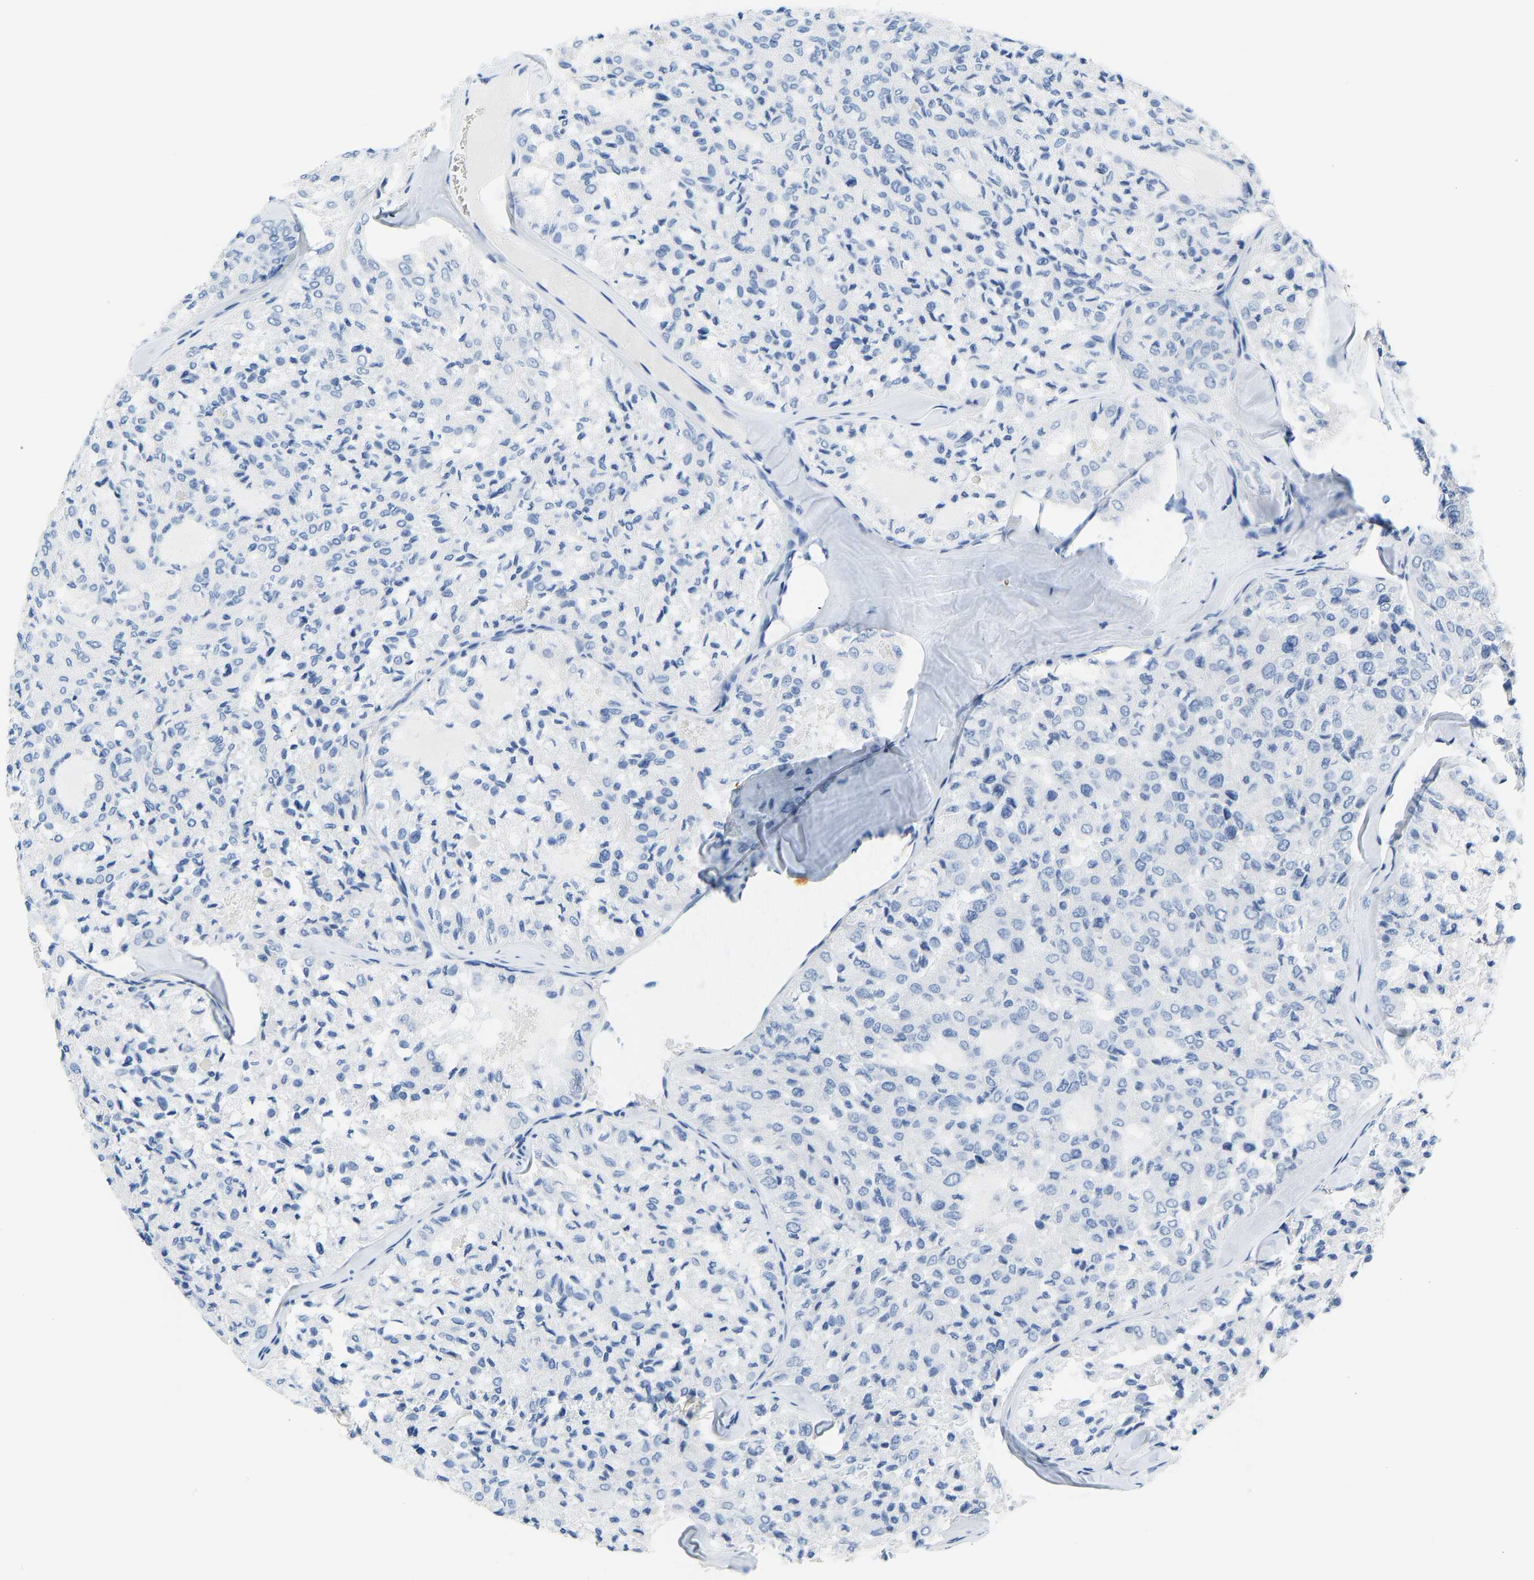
{"staining": {"intensity": "negative", "quantity": "none", "location": "none"}, "tissue": "thyroid cancer", "cell_type": "Tumor cells", "image_type": "cancer", "snomed": [{"axis": "morphology", "description": "Follicular adenoma carcinoma, NOS"}, {"axis": "topography", "description": "Thyroid gland"}], "caption": "The histopathology image shows no staining of tumor cells in follicular adenoma carcinoma (thyroid).", "gene": "SERPINB3", "patient": {"sex": "male", "age": 75}}